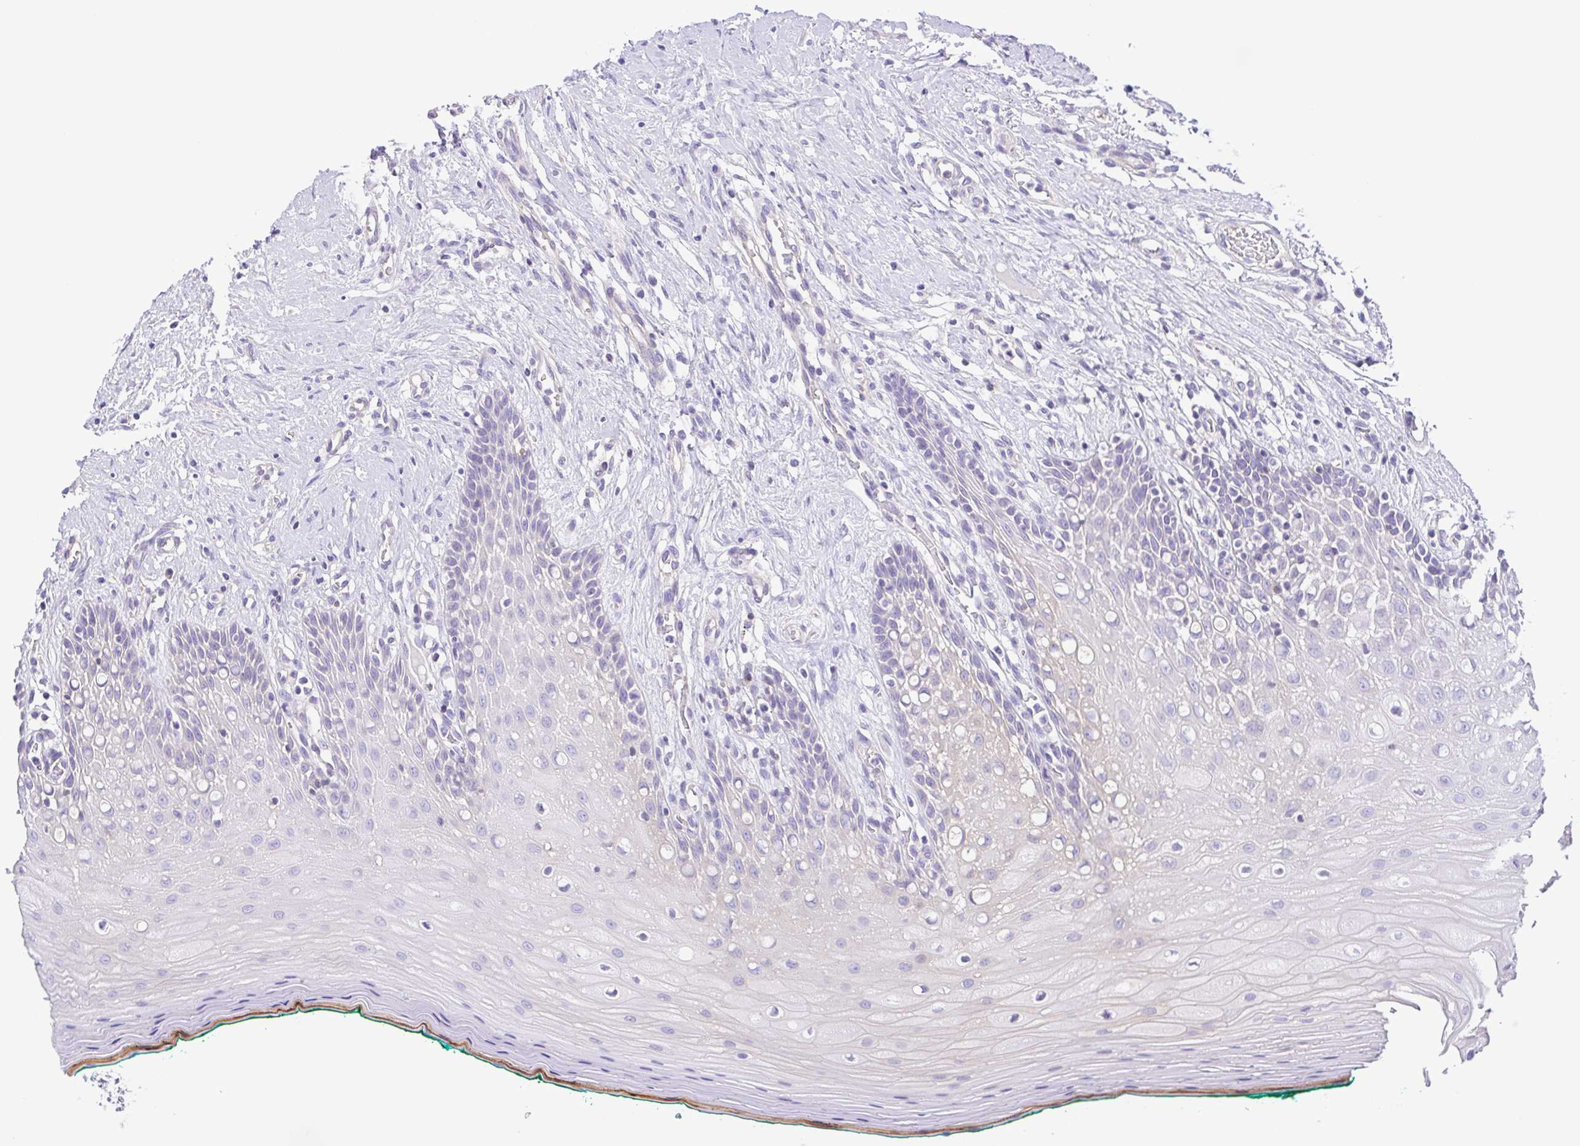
{"staining": {"intensity": "negative", "quantity": "none", "location": "none"}, "tissue": "oral mucosa", "cell_type": "Squamous epithelial cells", "image_type": "normal", "snomed": [{"axis": "morphology", "description": "Normal tissue, NOS"}, {"axis": "topography", "description": "Oral tissue"}], "caption": "Immunohistochemistry (IHC) image of unremarkable oral mucosa: oral mucosa stained with DAB exhibits no significant protein positivity in squamous epithelial cells.", "gene": "ISM2", "patient": {"sex": "female", "age": 83}}